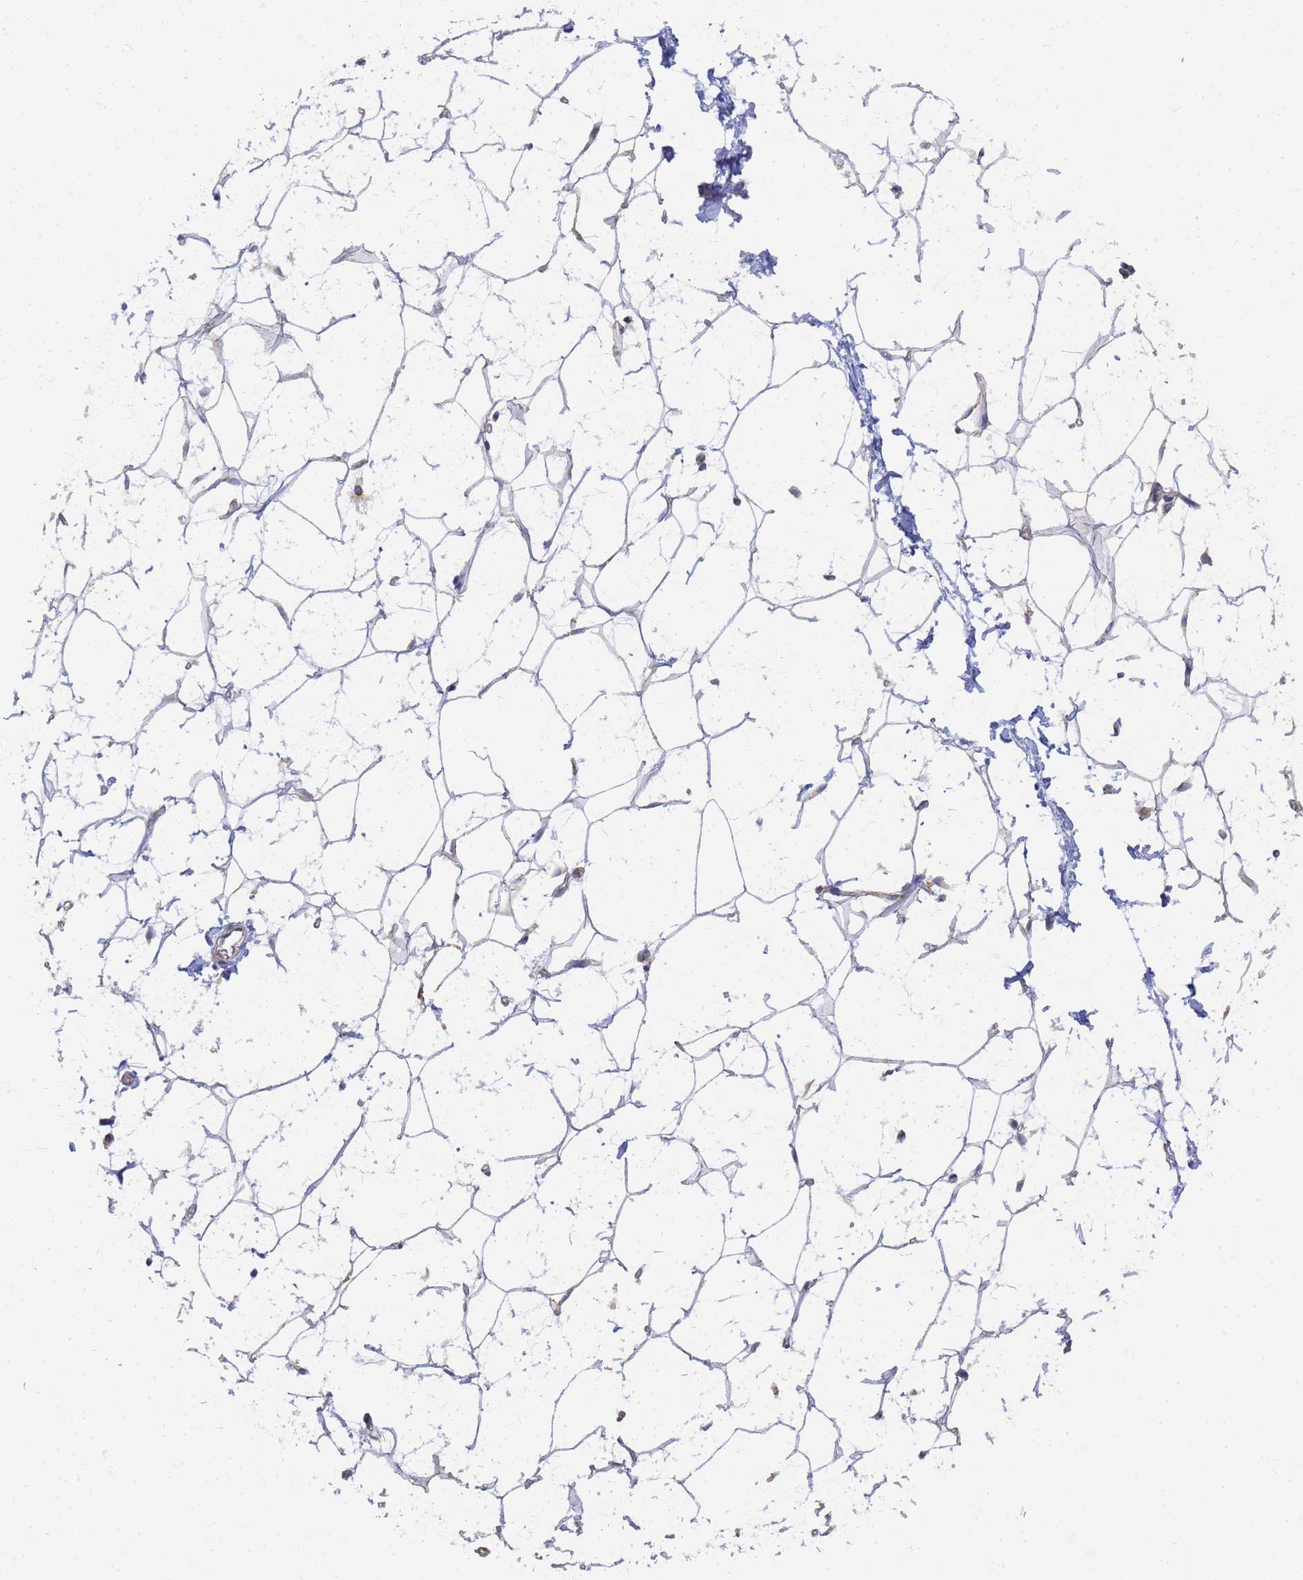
{"staining": {"intensity": "negative", "quantity": "none", "location": "none"}, "tissue": "adipose tissue", "cell_type": "Adipocytes", "image_type": "normal", "snomed": [{"axis": "morphology", "description": "Normal tissue, NOS"}, {"axis": "topography", "description": "Breast"}], "caption": "Human adipose tissue stained for a protein using immunohistochemistry (IHC) reveals no expression in adipocytes.", "gene": "UTP23", "patient": {"sex": "female", "age": 26}}